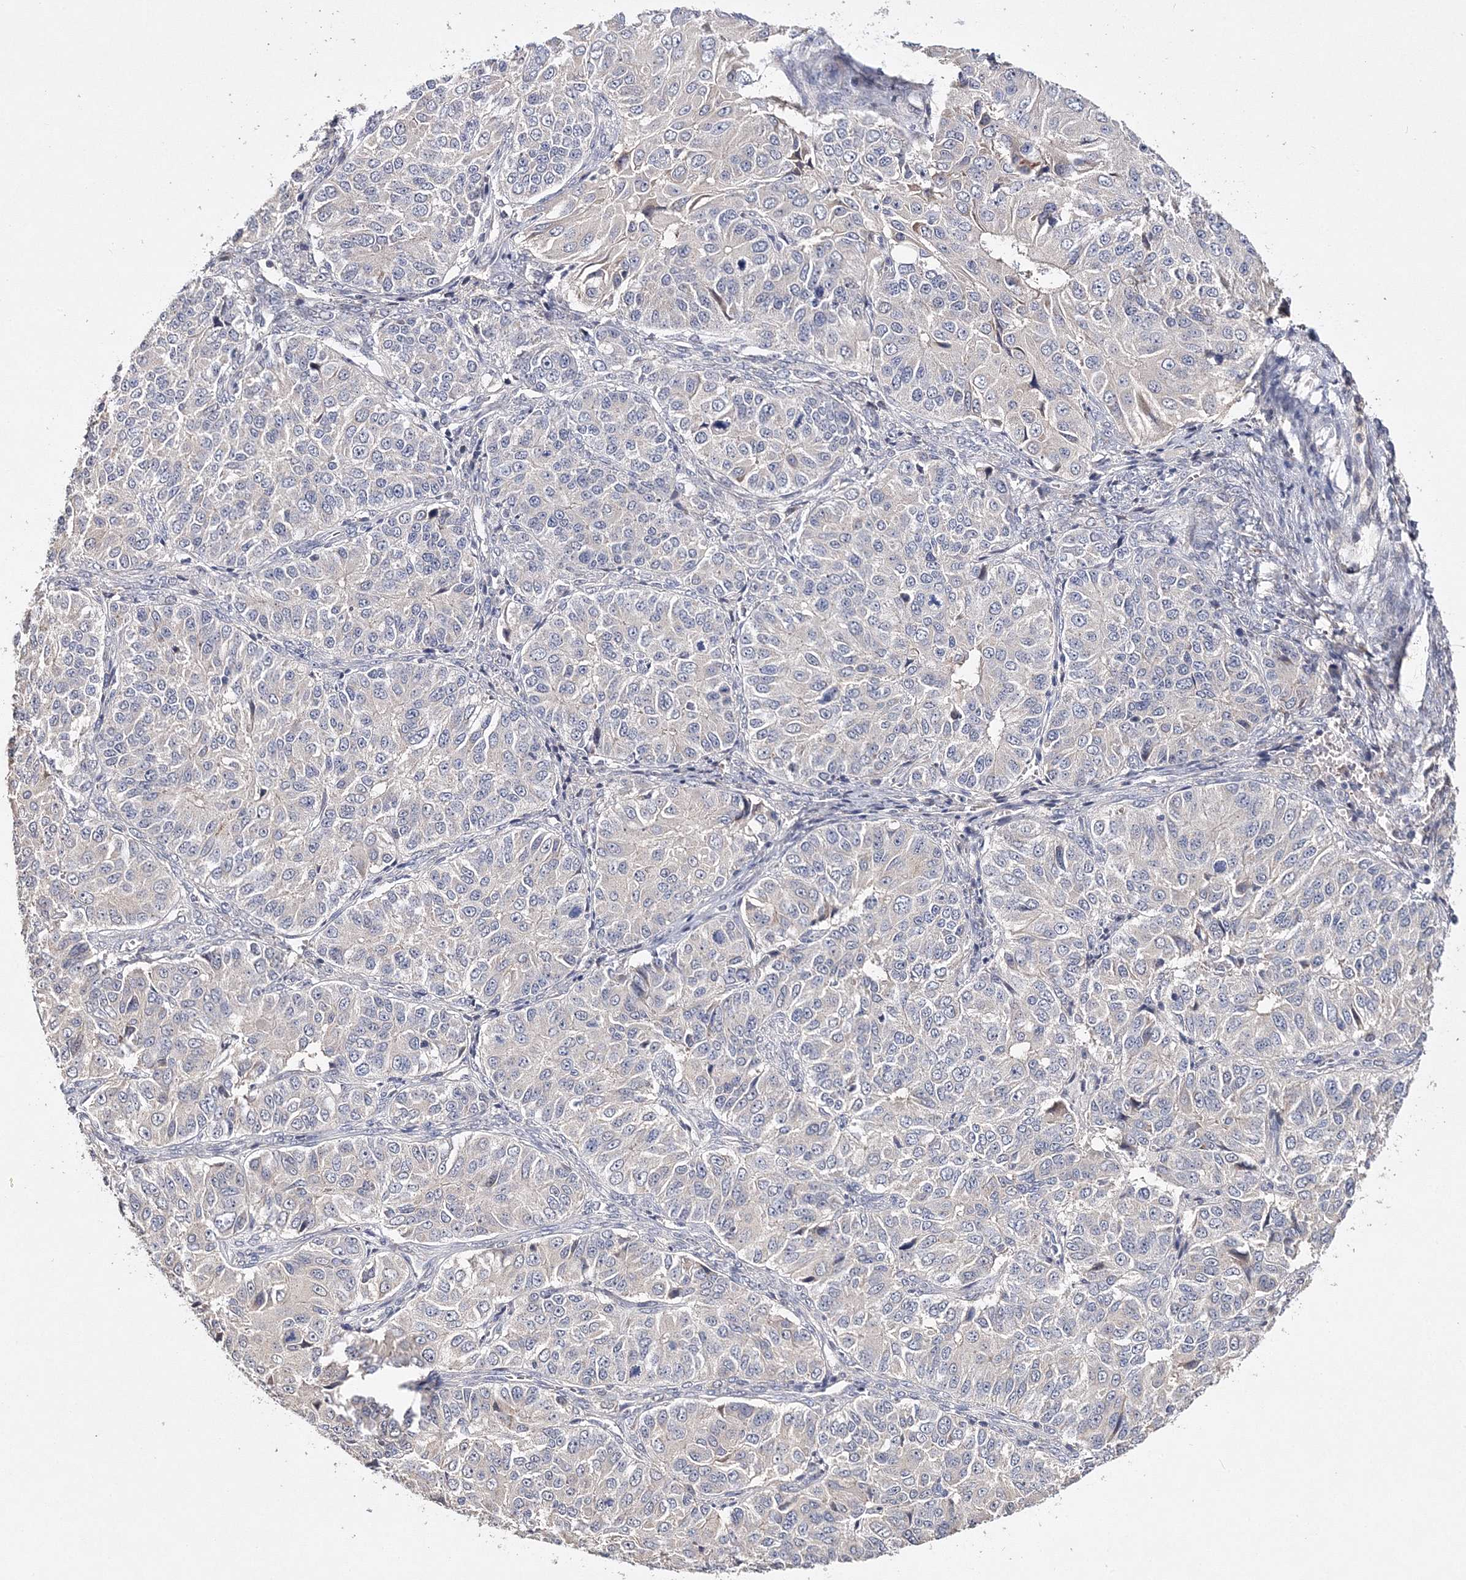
{"staining": {"intensity": "negative", "quantity": "none", "location": "none"}, "tissue": "ovarian cancer", "cell_type": "Tumor cells", "image_type": "cancer", "snomed": [{"axis": "morphology", "description": "Carcinoma, endometroid"}, {"axis": "topography", "description": "Ovary"}], "caption": "High magnification brightfield microscopy of ovarian cancer (endometroid carcinoma) stained with DAB (brown) and counterstained with hematoxylin (blue): tumor cells show no significant positivity.", "gene": "GJB5", "patient": {"sex": "female", "age": 51}}